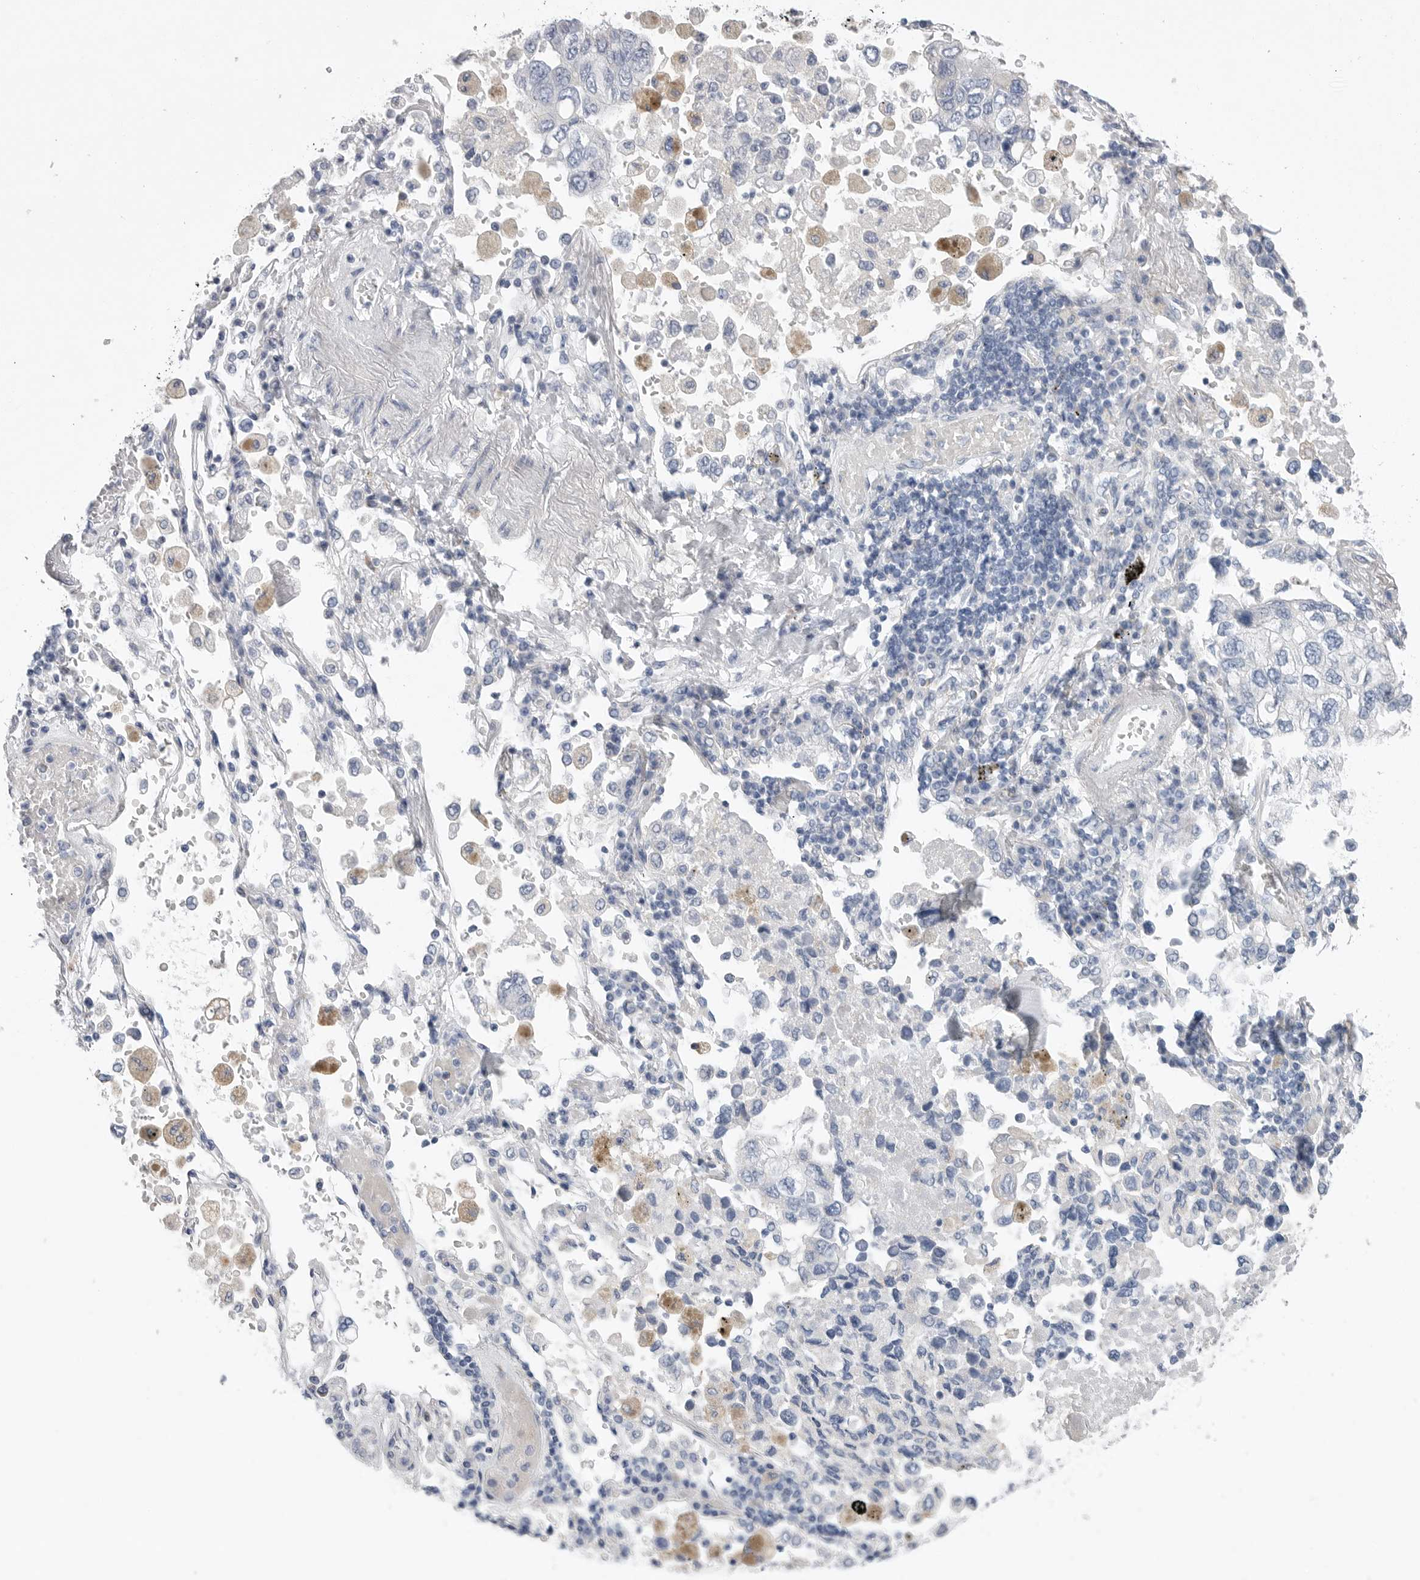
{"staining": {"intensity": "negative", "quantity": "none", "location": "none"}, "tissue": "lung cancer", "cell_type": "Tumor cells", "image_type": "cancer", "snomed": [{"axis": "morphology", "description": "Adenocarcinoma, NOS"}, {"axis": "topography", "description": "Lung"}], "caption": "Immunohistochemistry micrograph of neoplastic tissue: lung cancer (adenocarcinoma) stained with DAB (3,3'-diaminobenzidine) shows no significant protein expression in tumor cells. (DAB immunohistochemistry, high magnification).", "gene": "CAMK2B", "patient": {"sex": "male", "age": 63}}